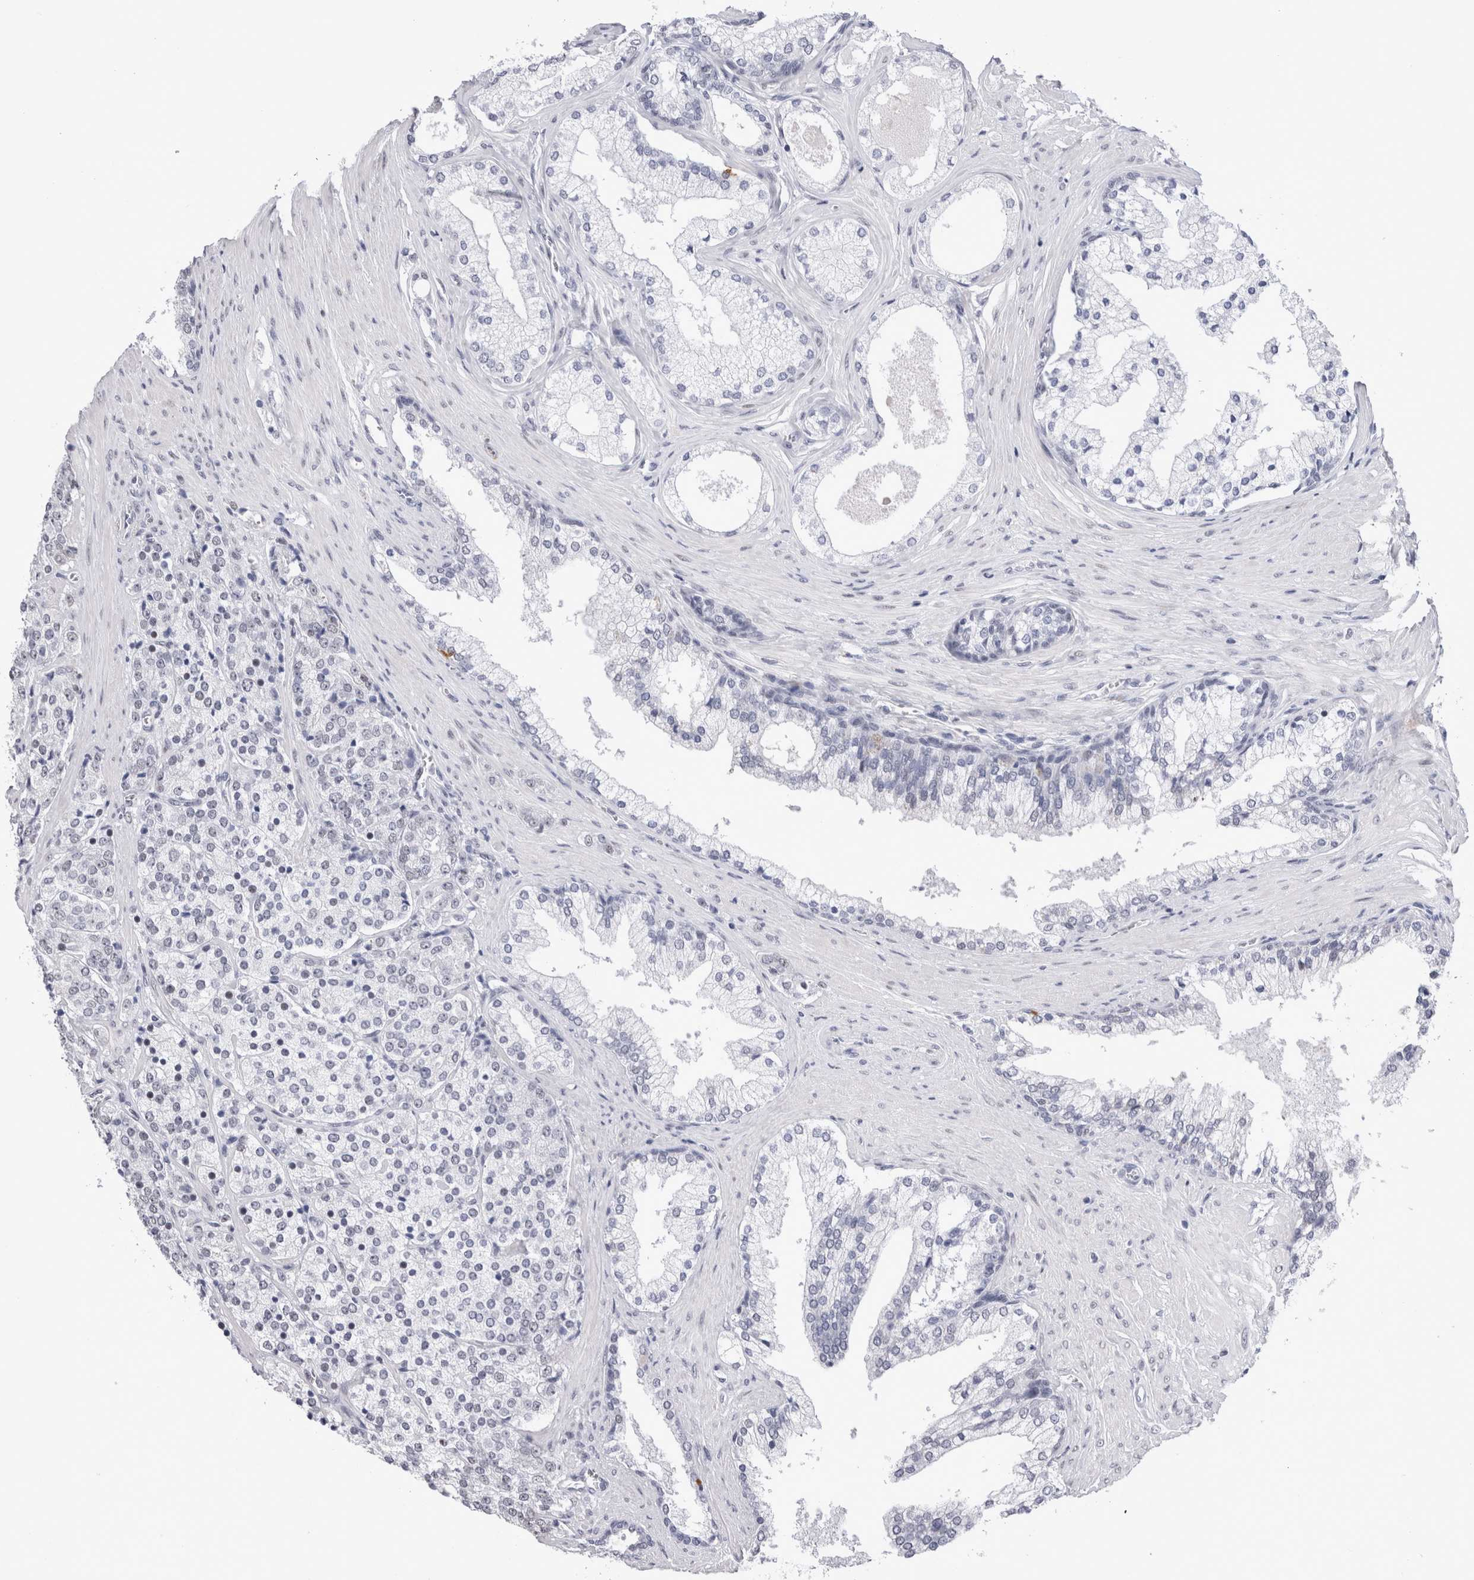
{"staining": {"intensity": "negative", "quantity": "none", "location": "none"}, "tissue": "prostate cancer", "cell_type": "Tumor cells", "image_type": "cancer", "snomed": [{"axis": "morphology", "description": "Adenocarcinoma, High grade"}, {"axis": "topography", "description": "Prostate"}], "caption": "IHC of human prostate cancer (adenocarcinoma (high-grade)) exhibits no expression in tumor cells.", "gene": "RBM6", "patient": {"sex": "male", "age": 71}}